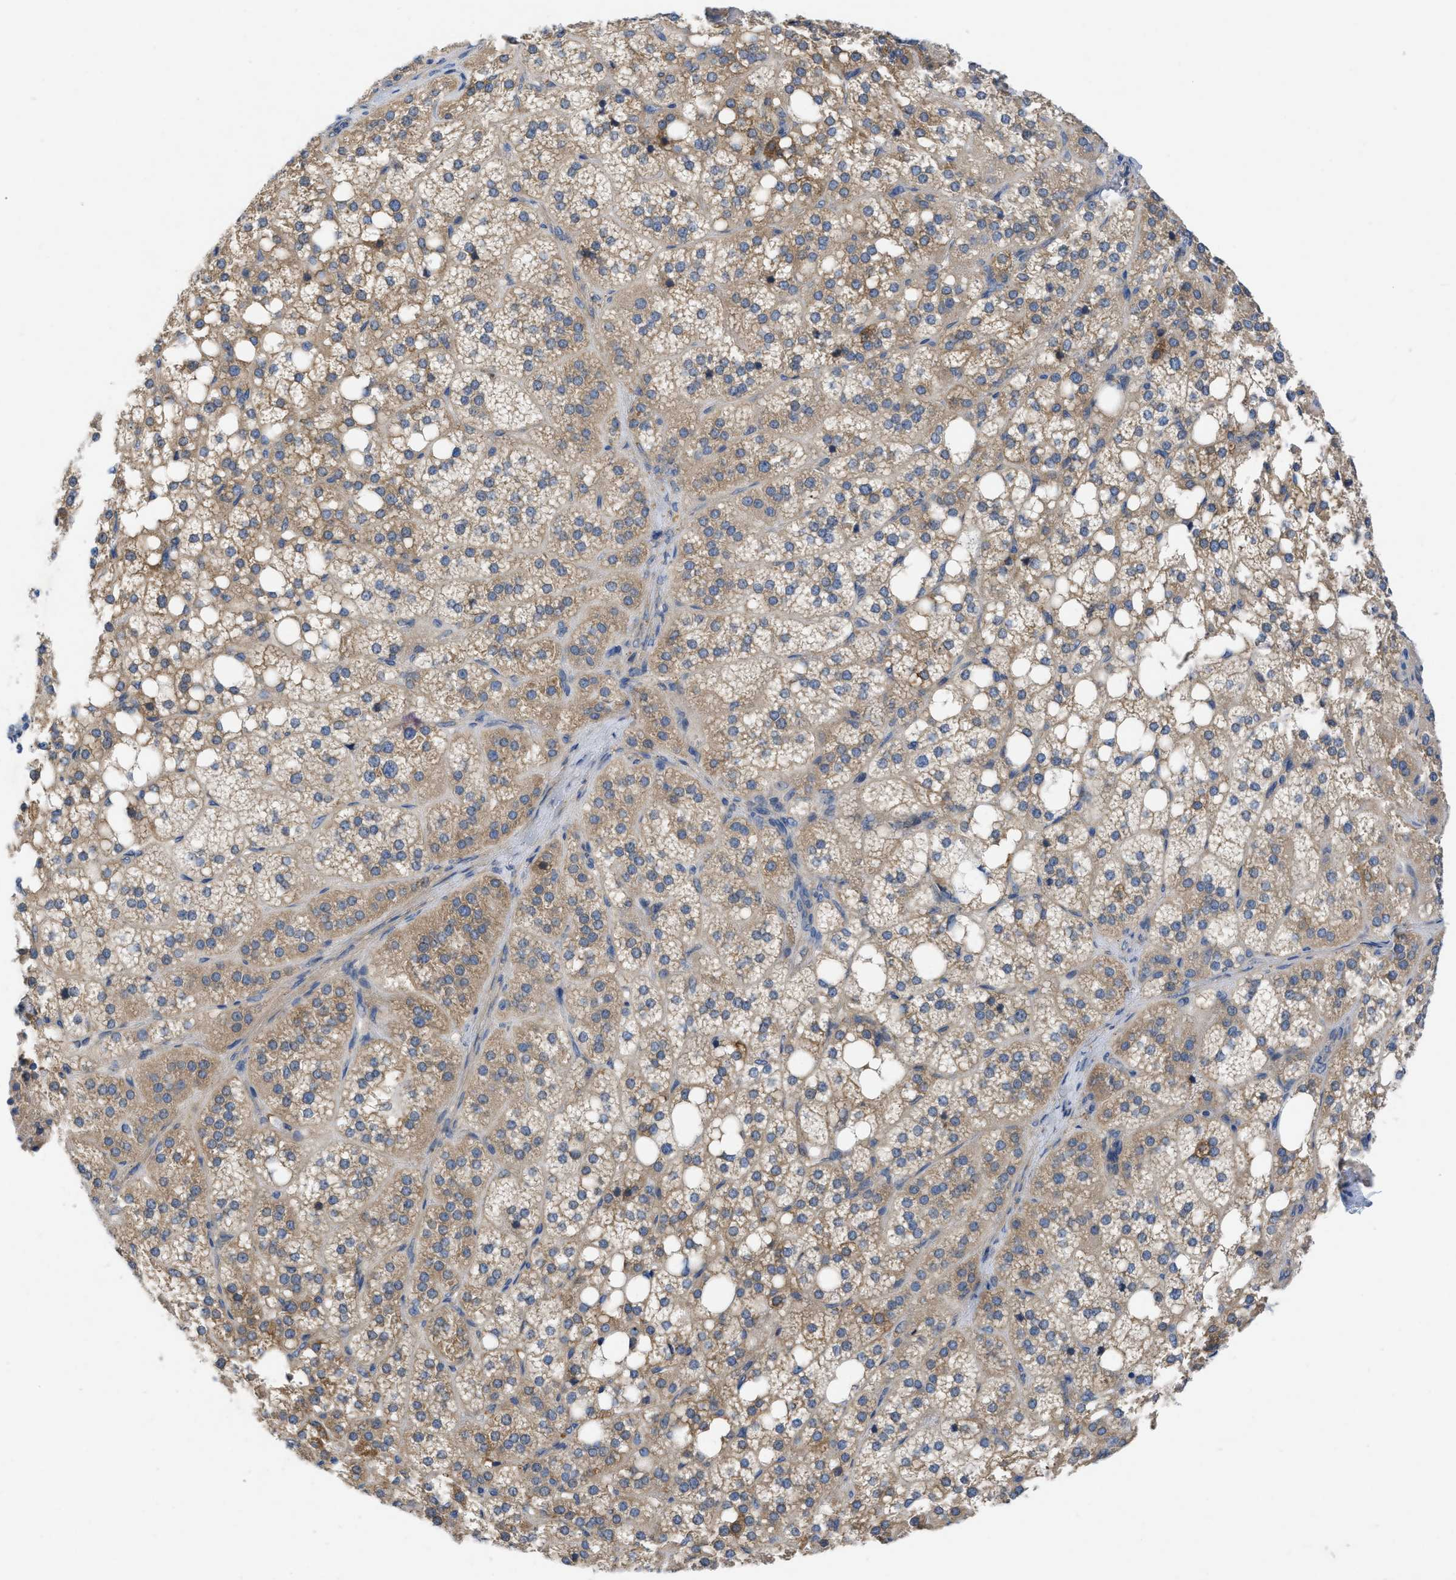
{"staining": {"intensity": "moderate", "quantity": ">75%", "location": "cytoplasmic/membranous"}, "tissue": "adrenal gland", "cell_type": "Glandular cells", "image_type": "normal", "snomed": [{"axis": "morphology", "description": "Normal tissue, NOS"}, {"axis": "topography", "description": "Adrenal gland"}], "caption": "High-magnification brightfield microscopy of benign adrenal gland stained with DAB (3,3'-diaminobenzidine) (brown) and counterstained with hematoxylin (blue). glandular cells exhibit moderate cytoplasmic/membranous positivity is identified in about>75% of cells. The protein of interest is stained brown, and the nuclei are stained in blue (DAB IHC with brightfield microscopy, high magnification).", "gene": "TMEM131", "patient": {"sex": "female", "age": 59}}